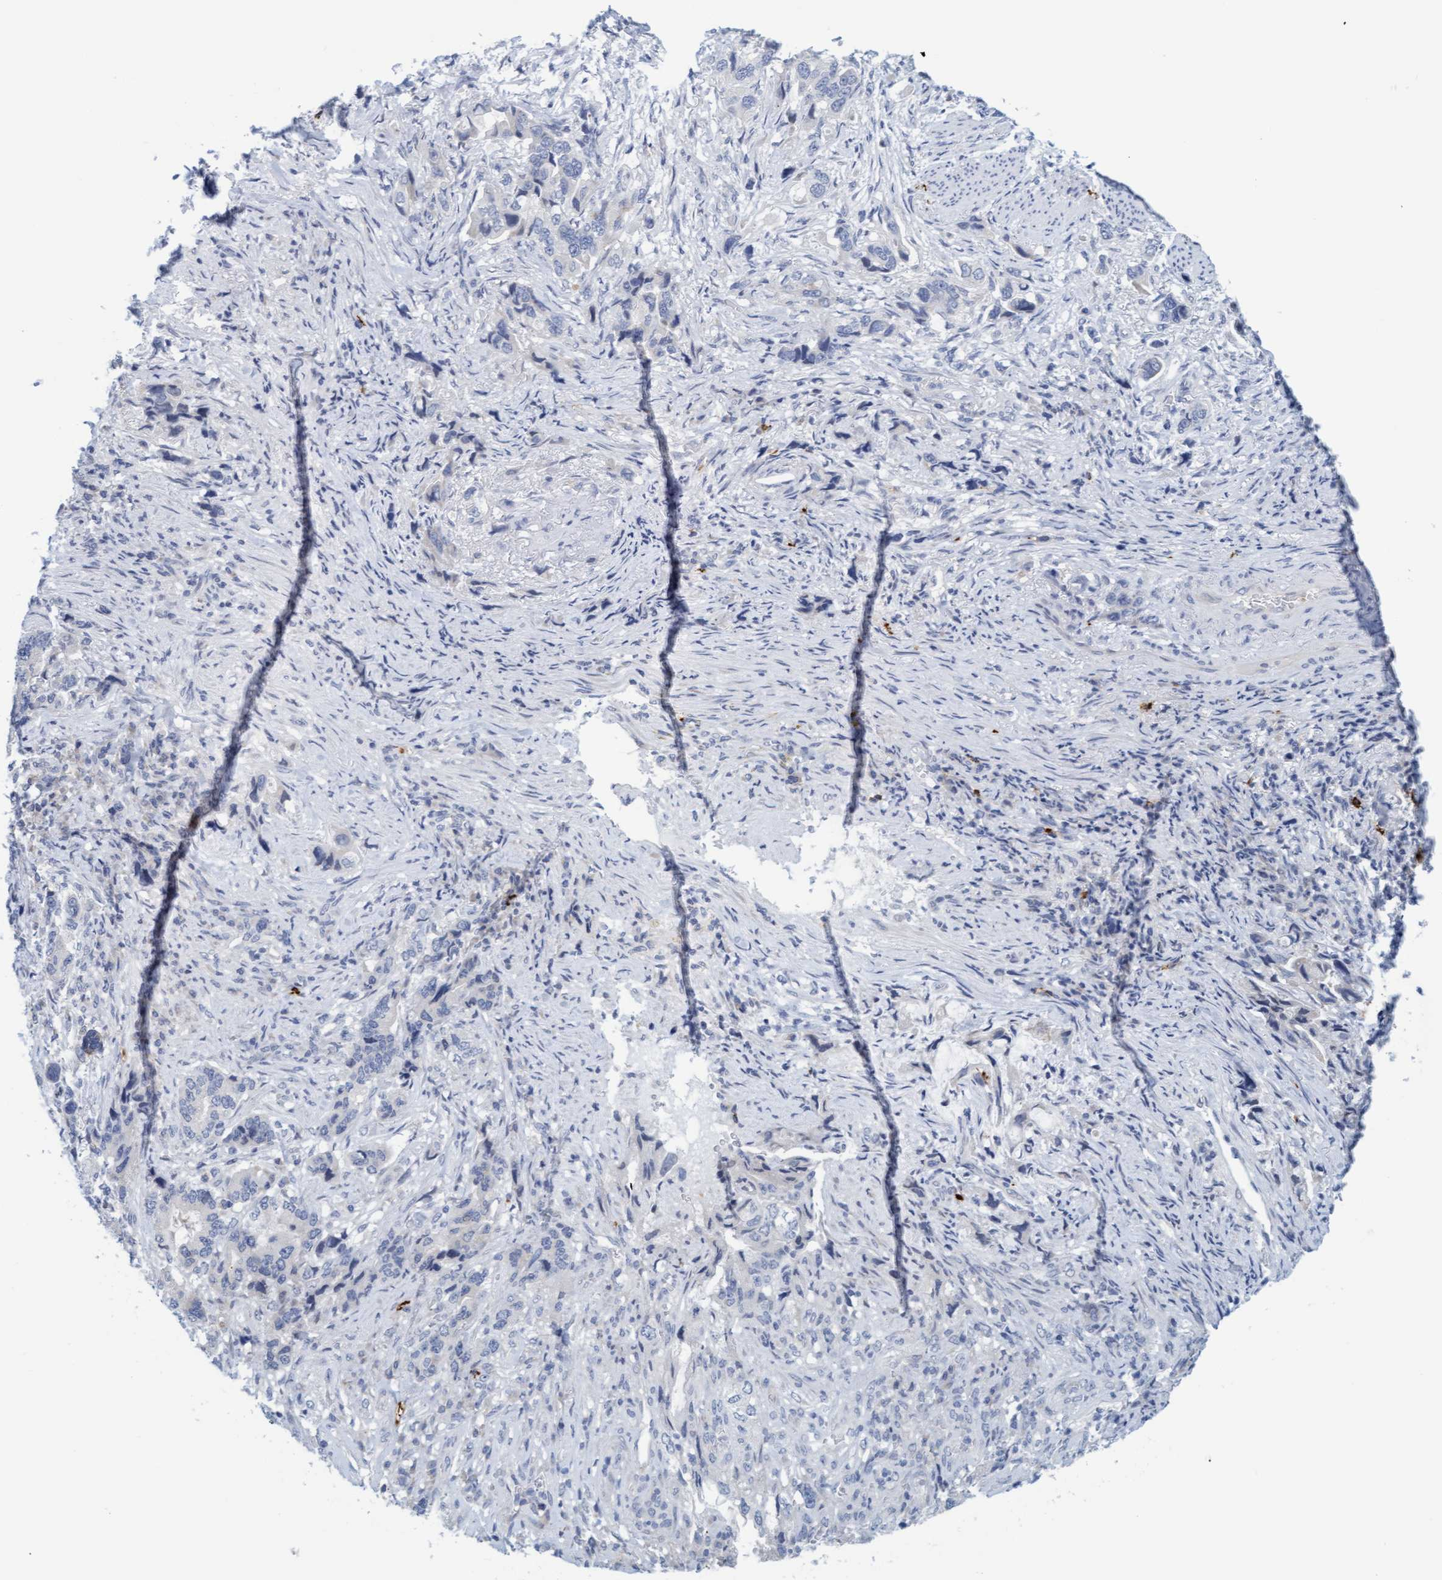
{"staining": {"intensity": "negative", "quantity": "none", "location": "none"}, "tissue": "stomach cancer", "cell_type": "Tumor cells", "image_type": "cancer", "snomed": [{"axis": "morphology", "description": "Adenocarcinoma, NOS"}, {"axis": "topography", "description": "Stomach, lower"}], "caption": "This is an immunohistochemistry (IHC) histopathology image of human adenocarcinoma (stomach). There is no expression in tumor cells.", "gene": "CPA3", "patient": {"sex": "female", "age": 93}}